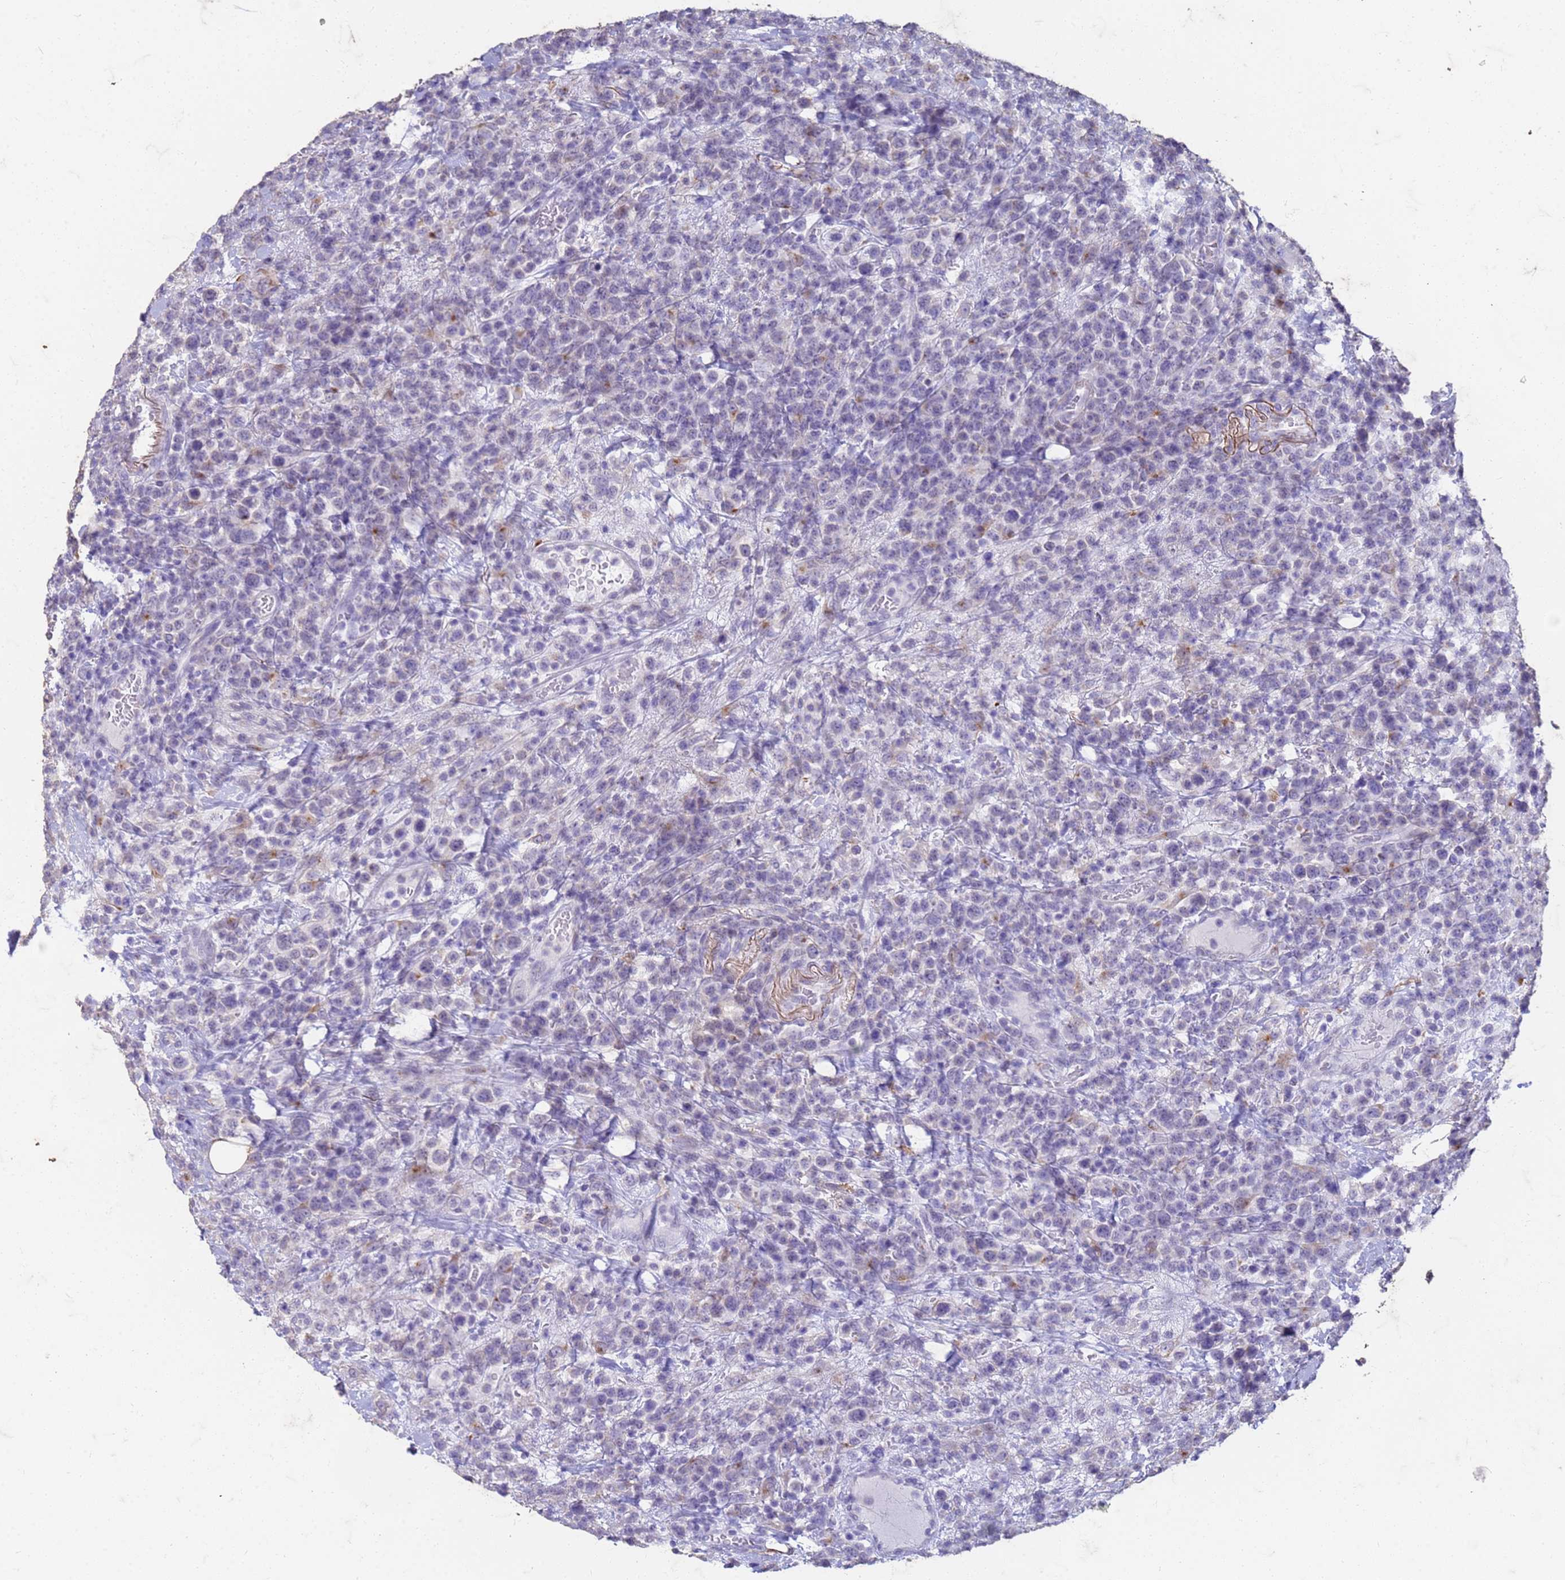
{"staining": {"intensity": "negative", "quantity": "none", "location": "none"}, "tissue": "lymphoma", "cell_type": "Tumor cells", "image_type": "cancer", "snomed": [{"axis": "morphology", "description": "Malignant lymphoma, non-Hodgkin's type, High grade"}, {"axis": "topography", "description": "Colon"}], "caption": "A high-resolution photomicrograph shows immunohistochemistry staining of malignant lymphoma, non-Hodgkin's type (high-grade), which displays no significant expression in tumor cells.", "gene": "SLC25A15", "patient": {"sex": "female", "age": 53}}